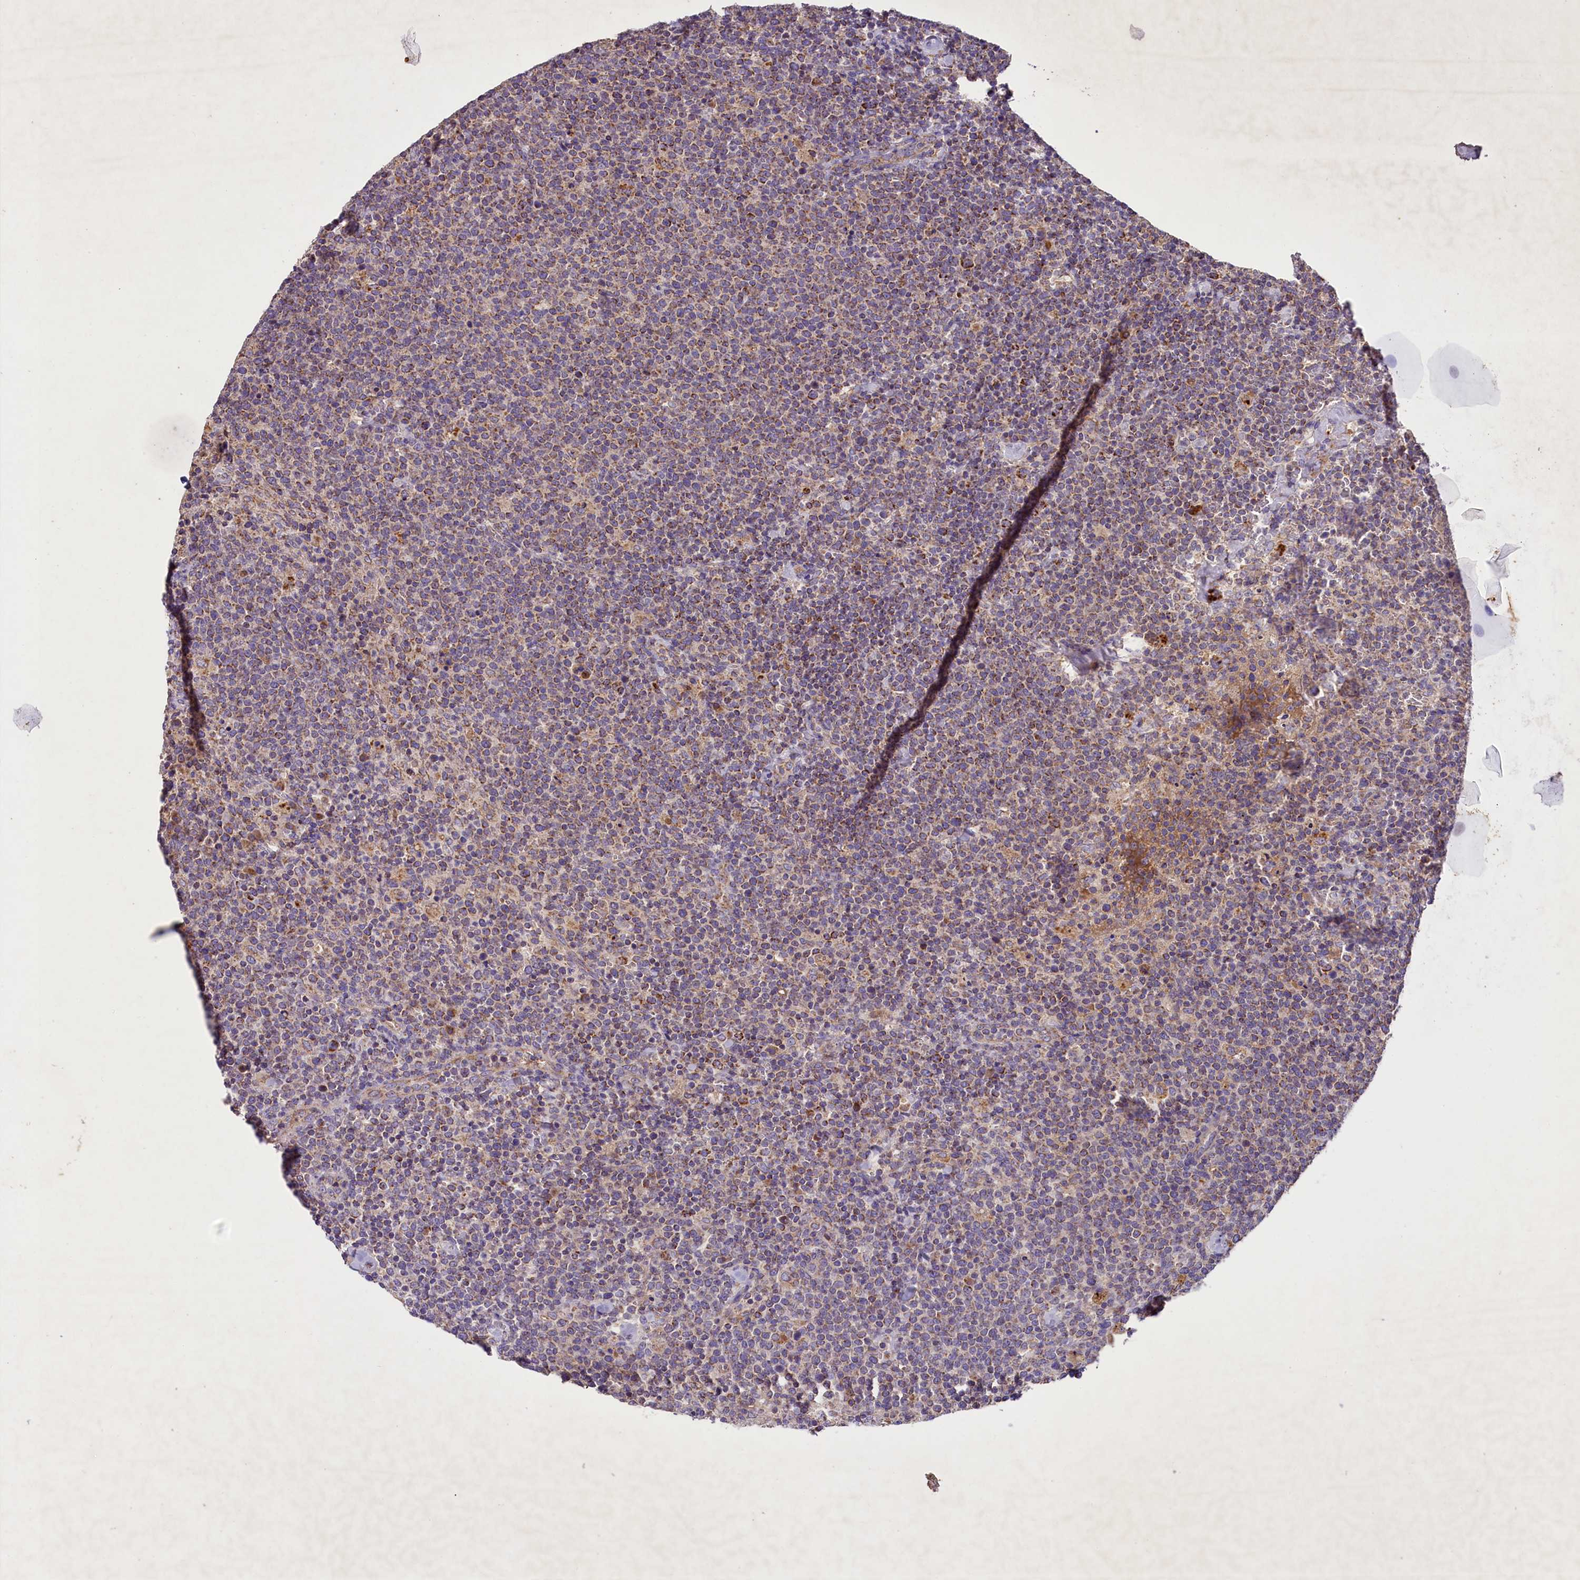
{"staining": {"intensity": "moderate", "quantity": ">75%", "location": "cytoplasmic/membranous"}, "tissue": "lymphoma", "cell_type": "Tumor cells", "image_type": "cancer", "snomed": [{"axis": "morphology", "description": "Malignant lymphoma, non-Hodgkin's type, High grade"}, {"axis": "topography", "description": "Lymph node"}], "caption": "There is medium levels of moderate cytoplasmic/membranous staining in tumor cells of lymphoma, as demonstrated by immunohistochemical staining (brown color).", "gene": "PMPCB", "patient": {"sex": "male", "age": 61}}